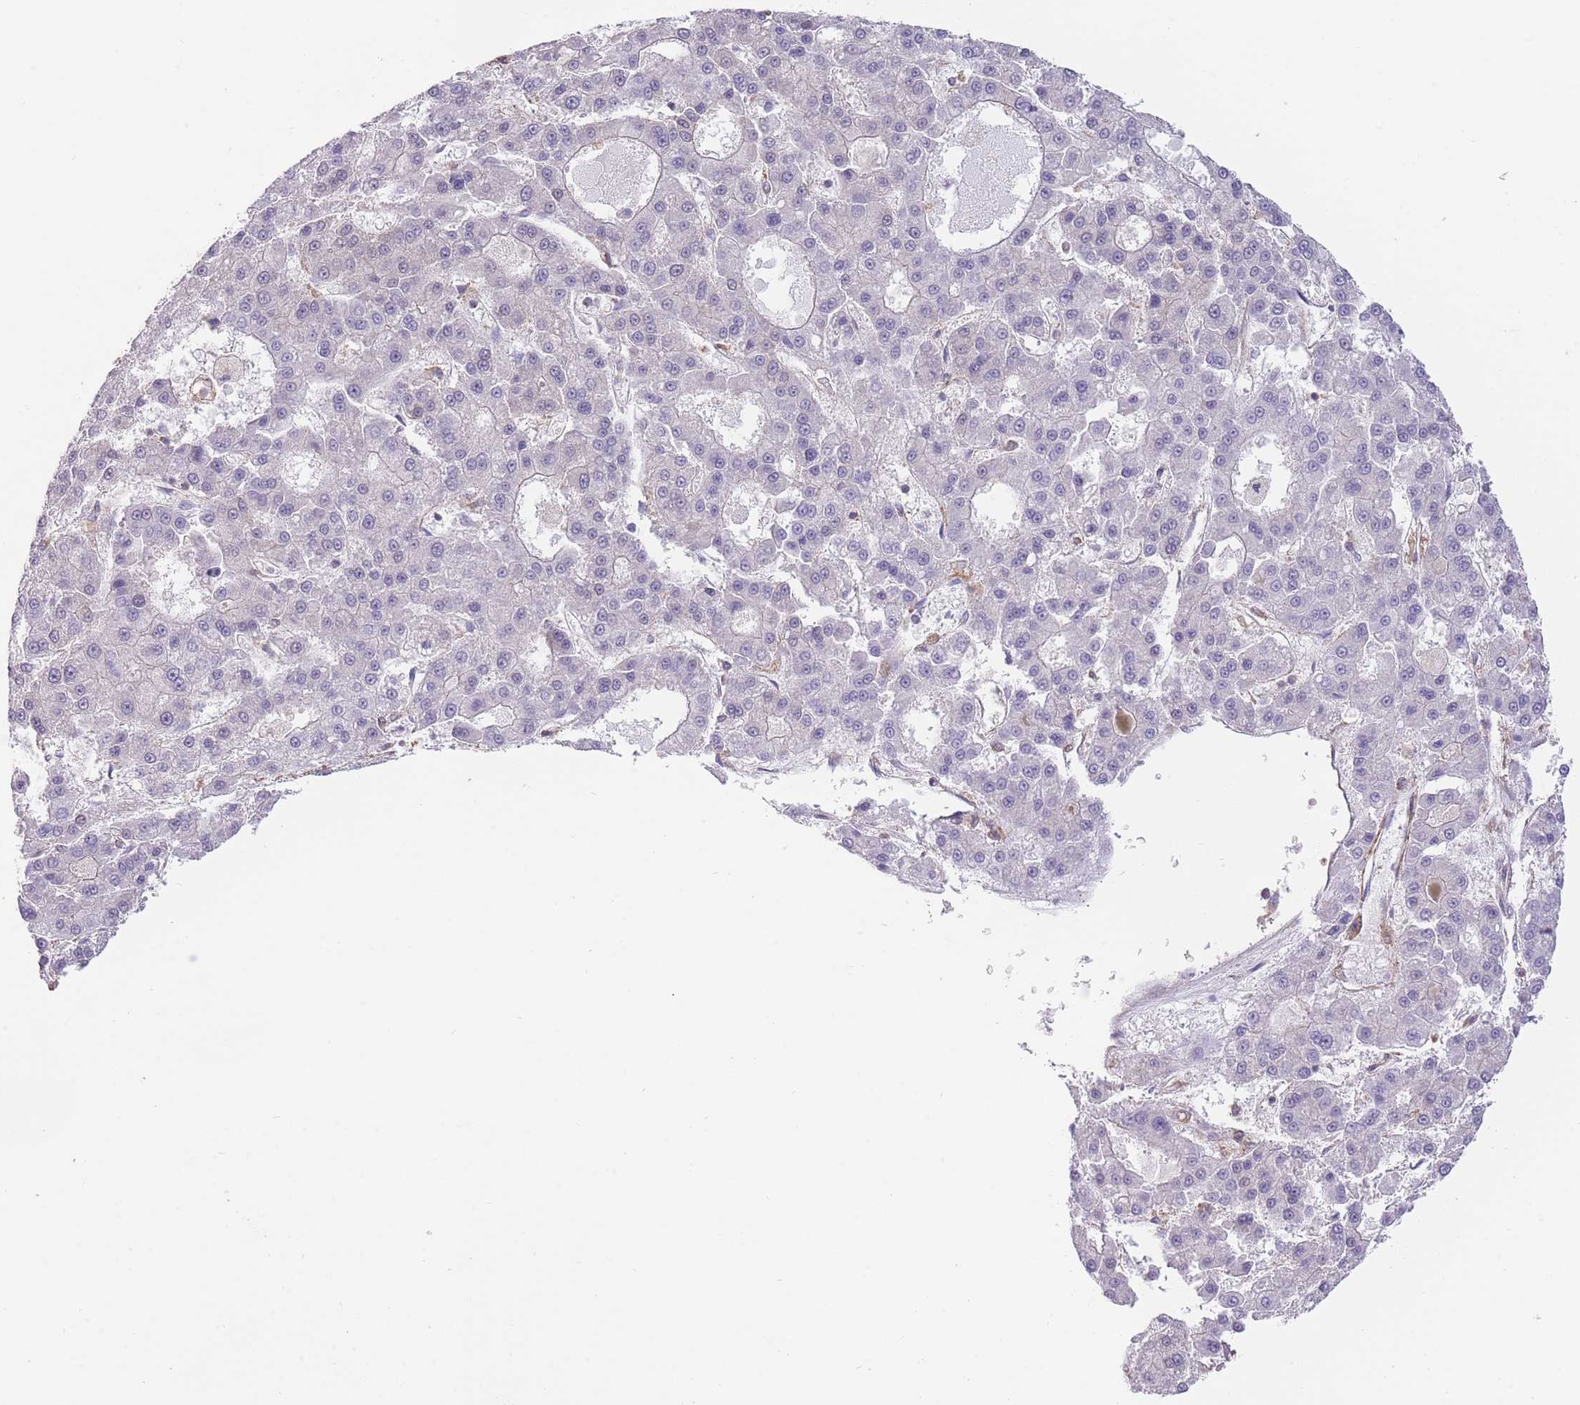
{"staining": {"intensity": "negative", "quantity": "none", "location": "none"}, "tissue": "liver cancer", "cell_type": "Tumor cells", "image_type": "cancer", "snomed": [{"axis": "morphology", "description": "Carcinoma, Hepatocellular, NOS"}, {"axis": "topography", "description": "Liver"}], "caption": "There is no significant expression in tumor cells of liver cancer.", "gene": "PRKAR1A", "patient": {"sex": "male", "age": 70}}